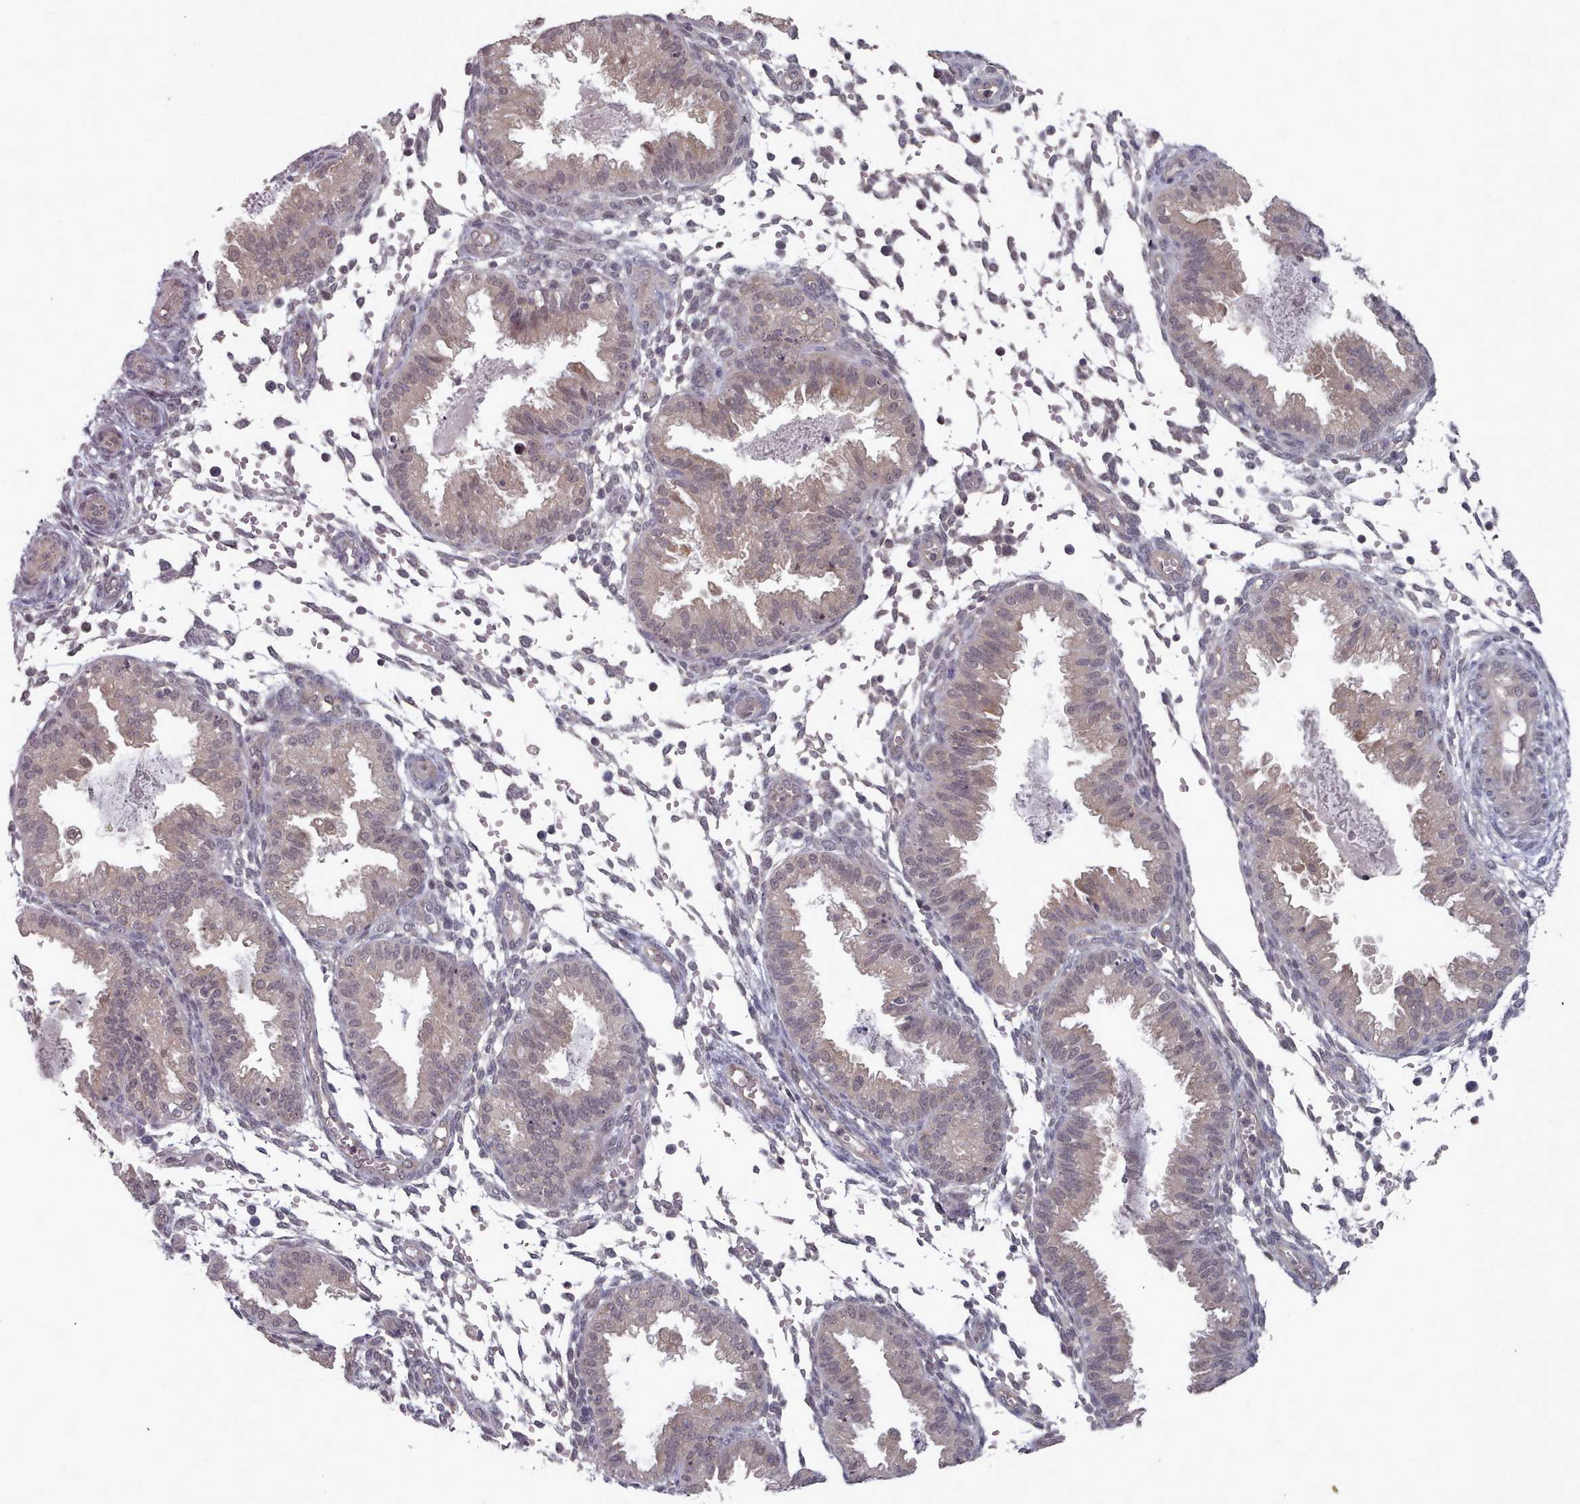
{"staining": {"intensity": "negative", "quantity": "none", "location": "none"}, "tissue": "endometrium", "cell_type": "Cells in endometrial stroma", "image_type": "normal", "snomed": [{"axis": "morphology", "description": "Normal tissue, NOS"}, {"axis": "topography", "description": "Endometrium"}], "caption": "This histopathology image is of normal endometrium stained with IHC to label a protein in brown with the nuclei are counter-stained blue. There is no positivity in cells in endometrial stroma.", "gene": "HYAL3", "patient": {"sex": "female", "age": 33}}